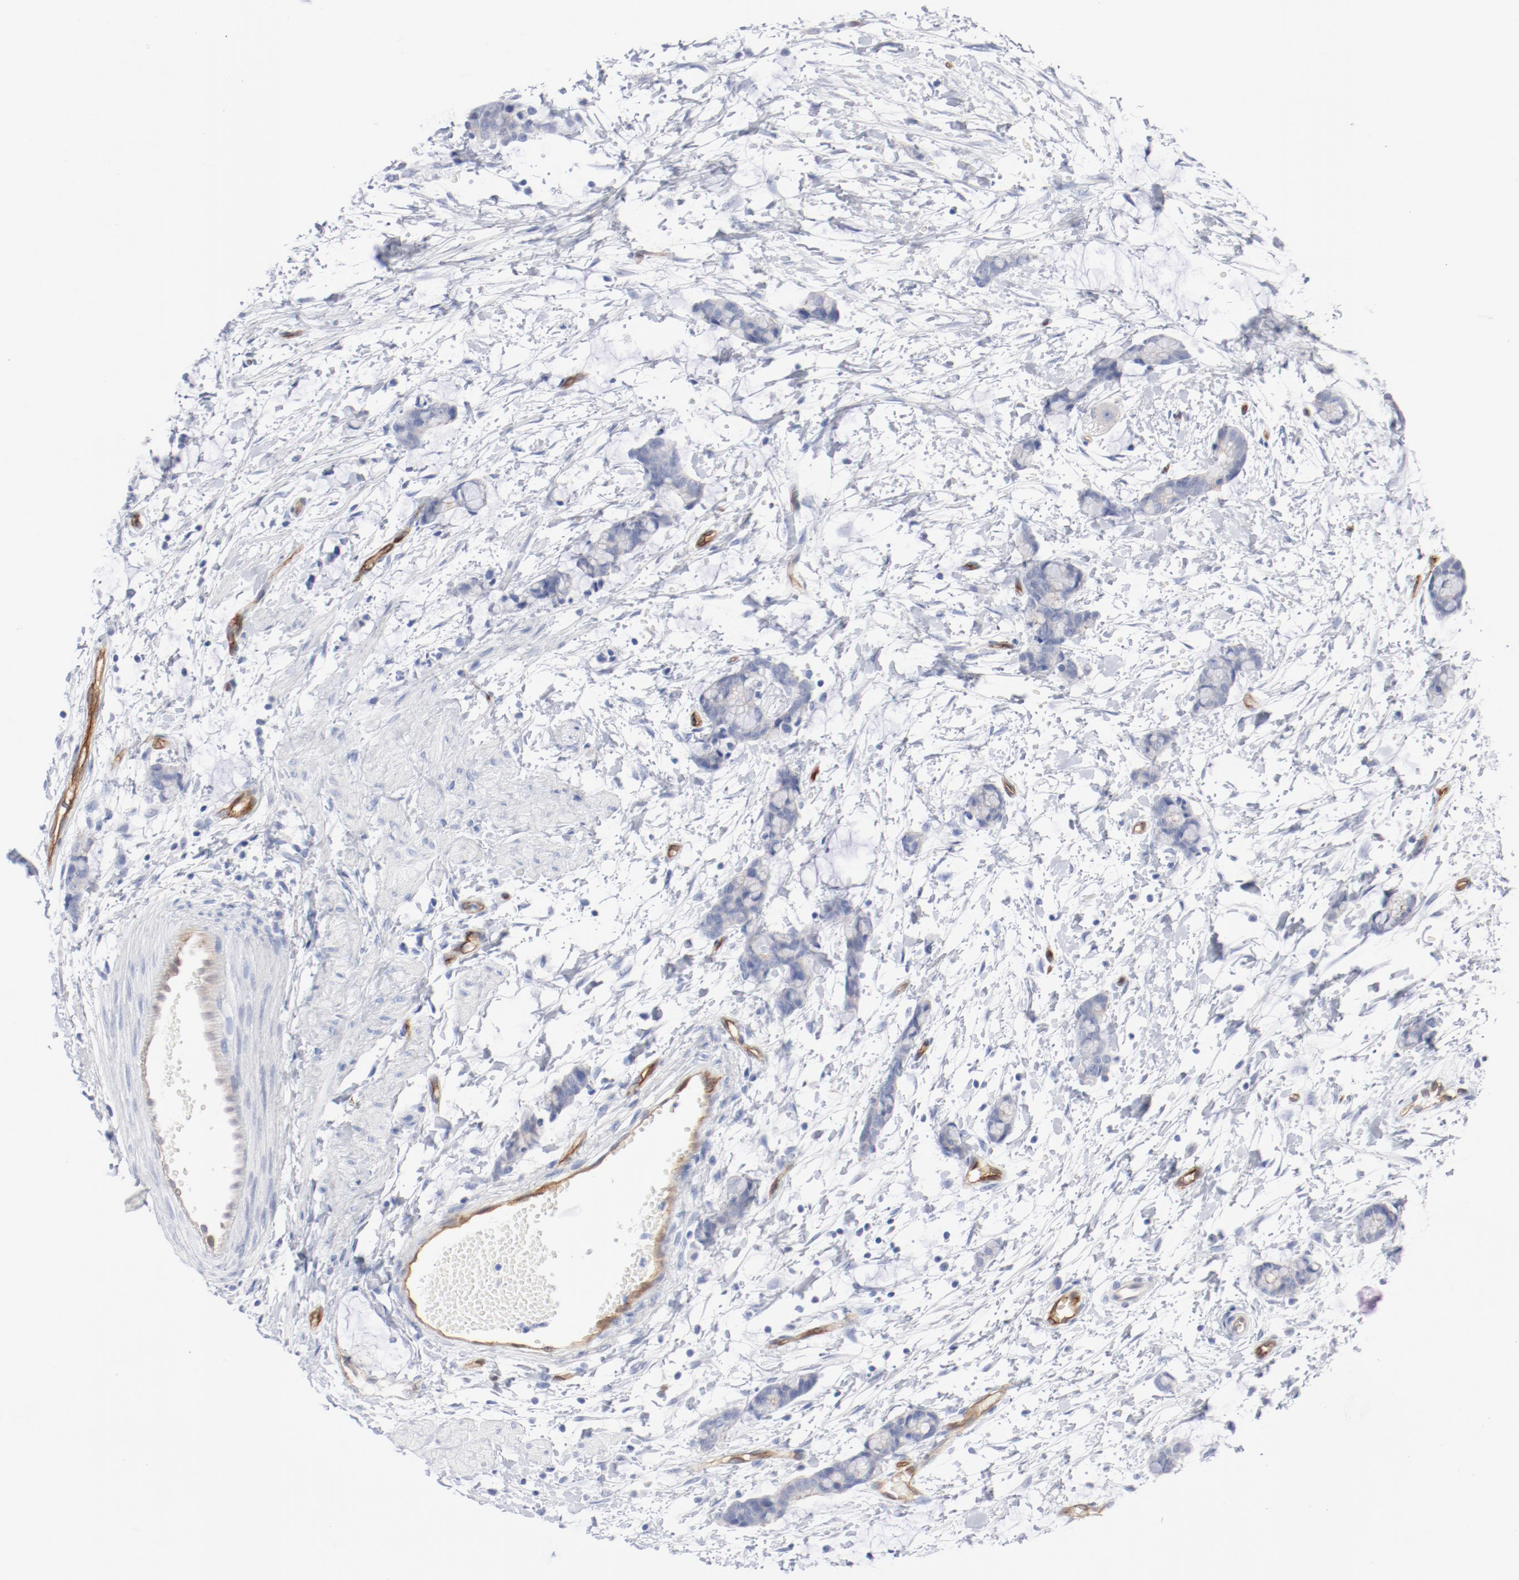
{"staining": {"intensity": "negative", "quantity": "none", "location": "none"}, "tissue": "colorectal cancer", "cell_type": "Tumor cells", "image_type": "cancer", "snomed": [{"axis": "morphology", "description": "Adenocarcinoma, NOS"}, {"axis": "topography", "description": "Colon"}], "caption": "This is an IHC photomicrograph of colorectal cancer. There is no positivity in tumor cells.", "gene": "SHANK3", "patient": {"sex": "male", "age": 14}}